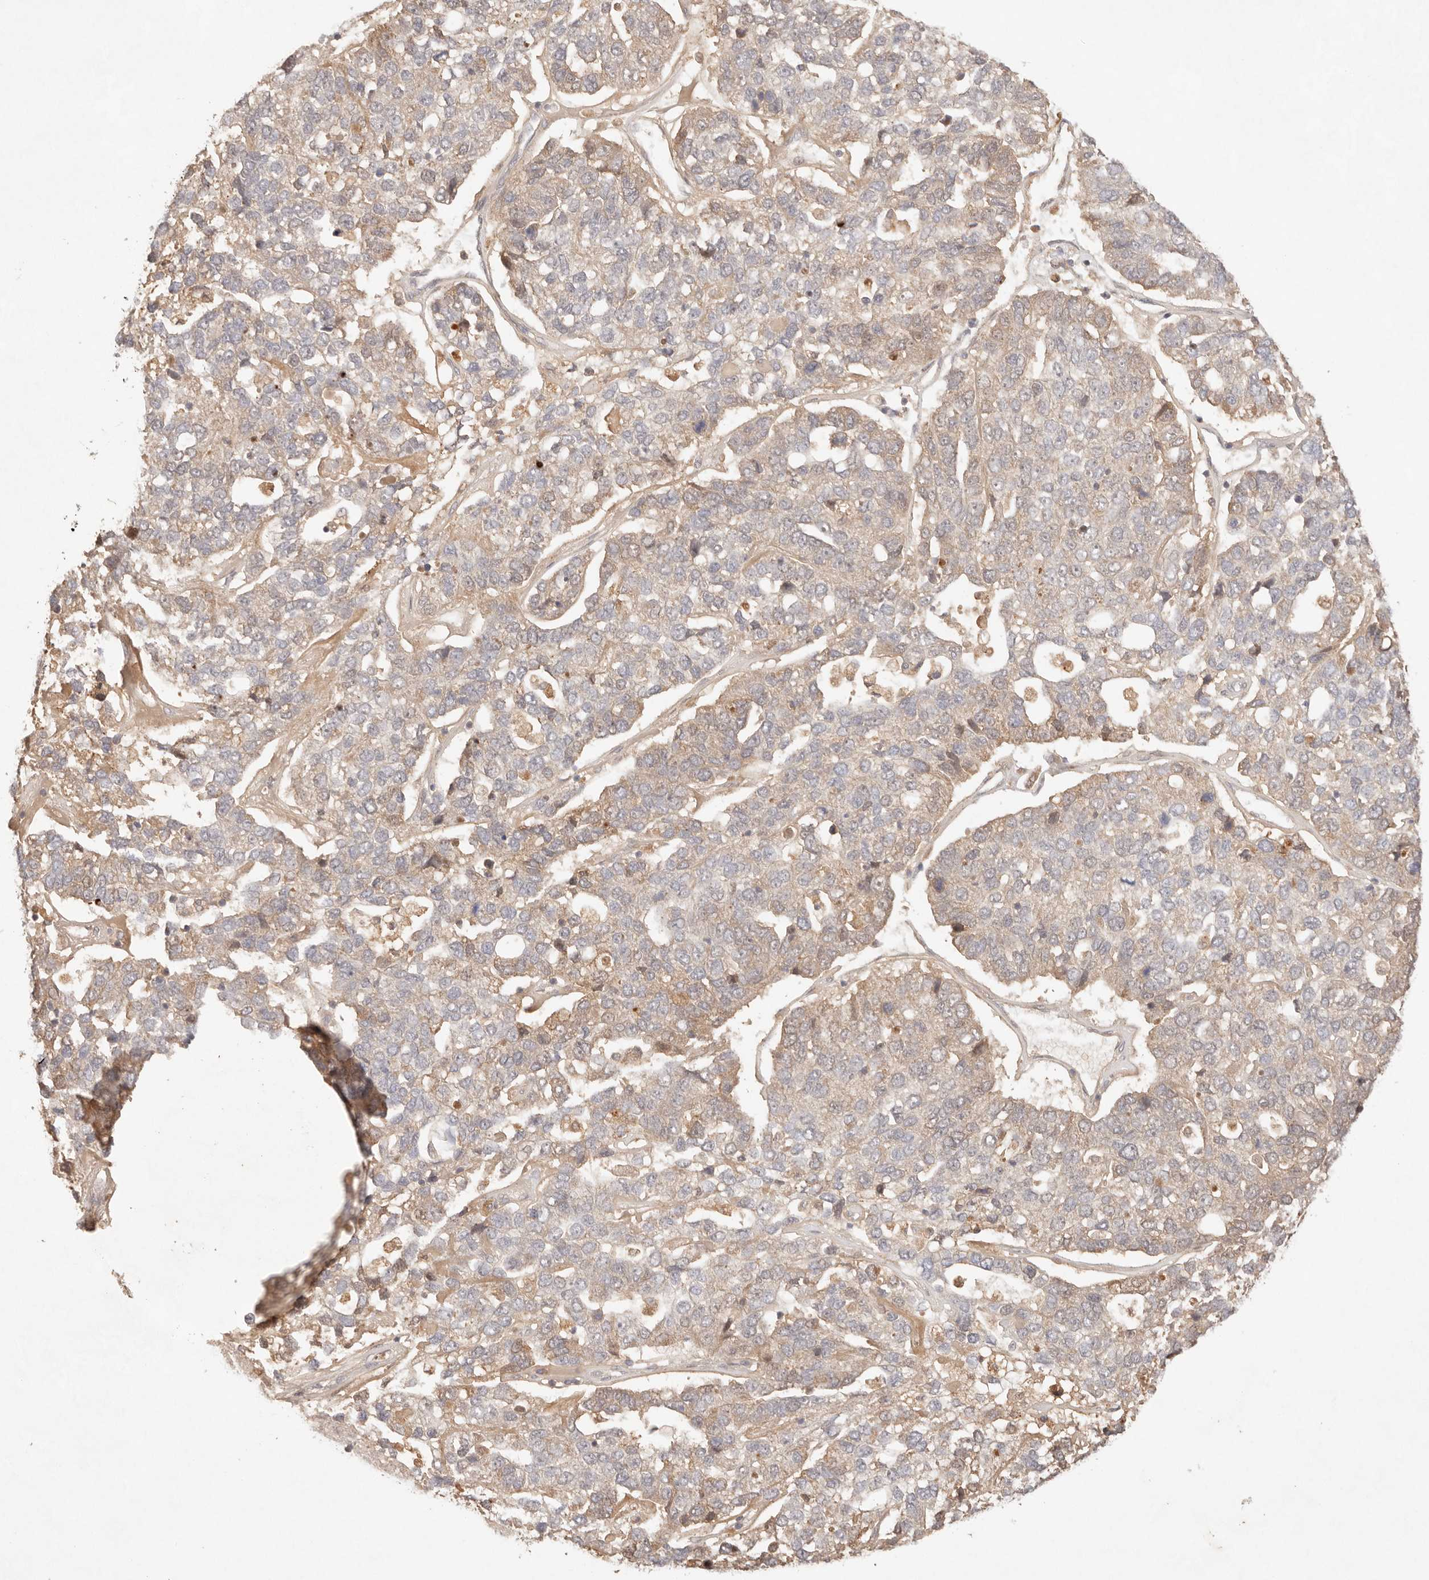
{"staining": {"intensity": "weak", "quantity": ">75%", "location": "cytoplasmic/membranous"}, "tissue": "pancreatic cancer", "cell_type": "Tumor cells", "image_type": "cancer", "snomed": [{"axis": "morphology", "description": "Adenocarcinoma, NOS"}, {"axis": "topography", "description": "Pancreas"}], "caption": "Immunohistochemical staining of human adenocarcinoma (pancreatic) shows low levels of weak cytoplasmic/membranous positivity in about >75% of tumor cells. Using DAB (brown) and hematoxylin (blue) stains, captured at high magnification using brightfield microscopy.", "gene": "PHLDA3", "patient": {"sex": "female", "age": 61}}